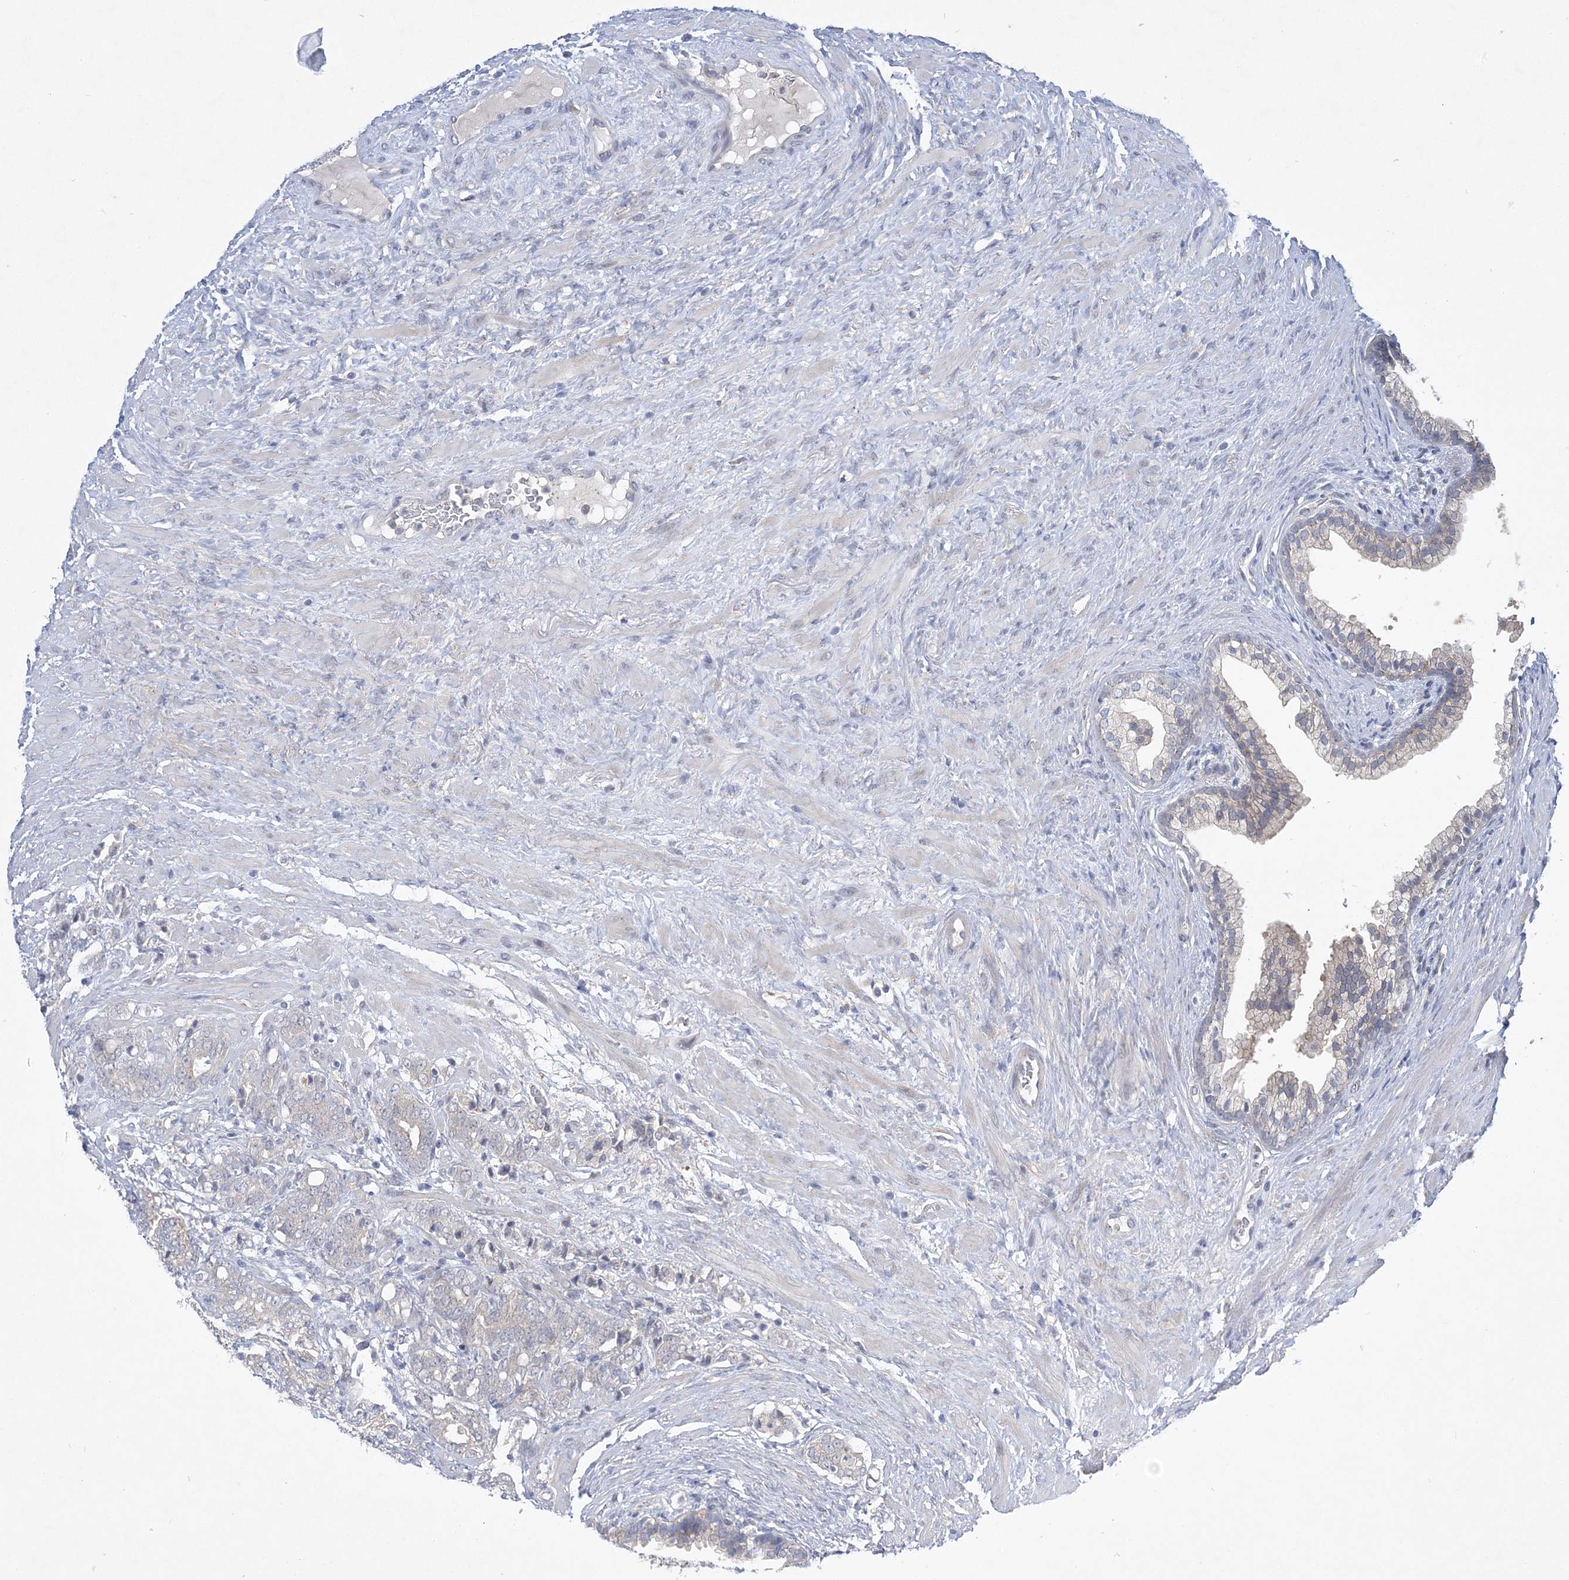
{"staining": {"intensity": "negative", "quantity": "none", "location": "none"}, "tissue": "prostate cancer", "cell_type": "Tumor cells", "image_type": "cancer", "snomed": [{"axis": "morphology", "description": "Adenocarcinoma, High grade"}, {"axis": "topography", "description": "Prostate"}], "caption": "This micrograph is of prostate cancer (high-grade adenocarcinoma) stained with immunohistochemistry to label a protein in brown with the nuclei are counter-stained blue. There is no positivity in tumor cells. Nuclei are stained in blue.", "gene": "ANKRD35", "patient": {"sex": "male", "age": 57}}